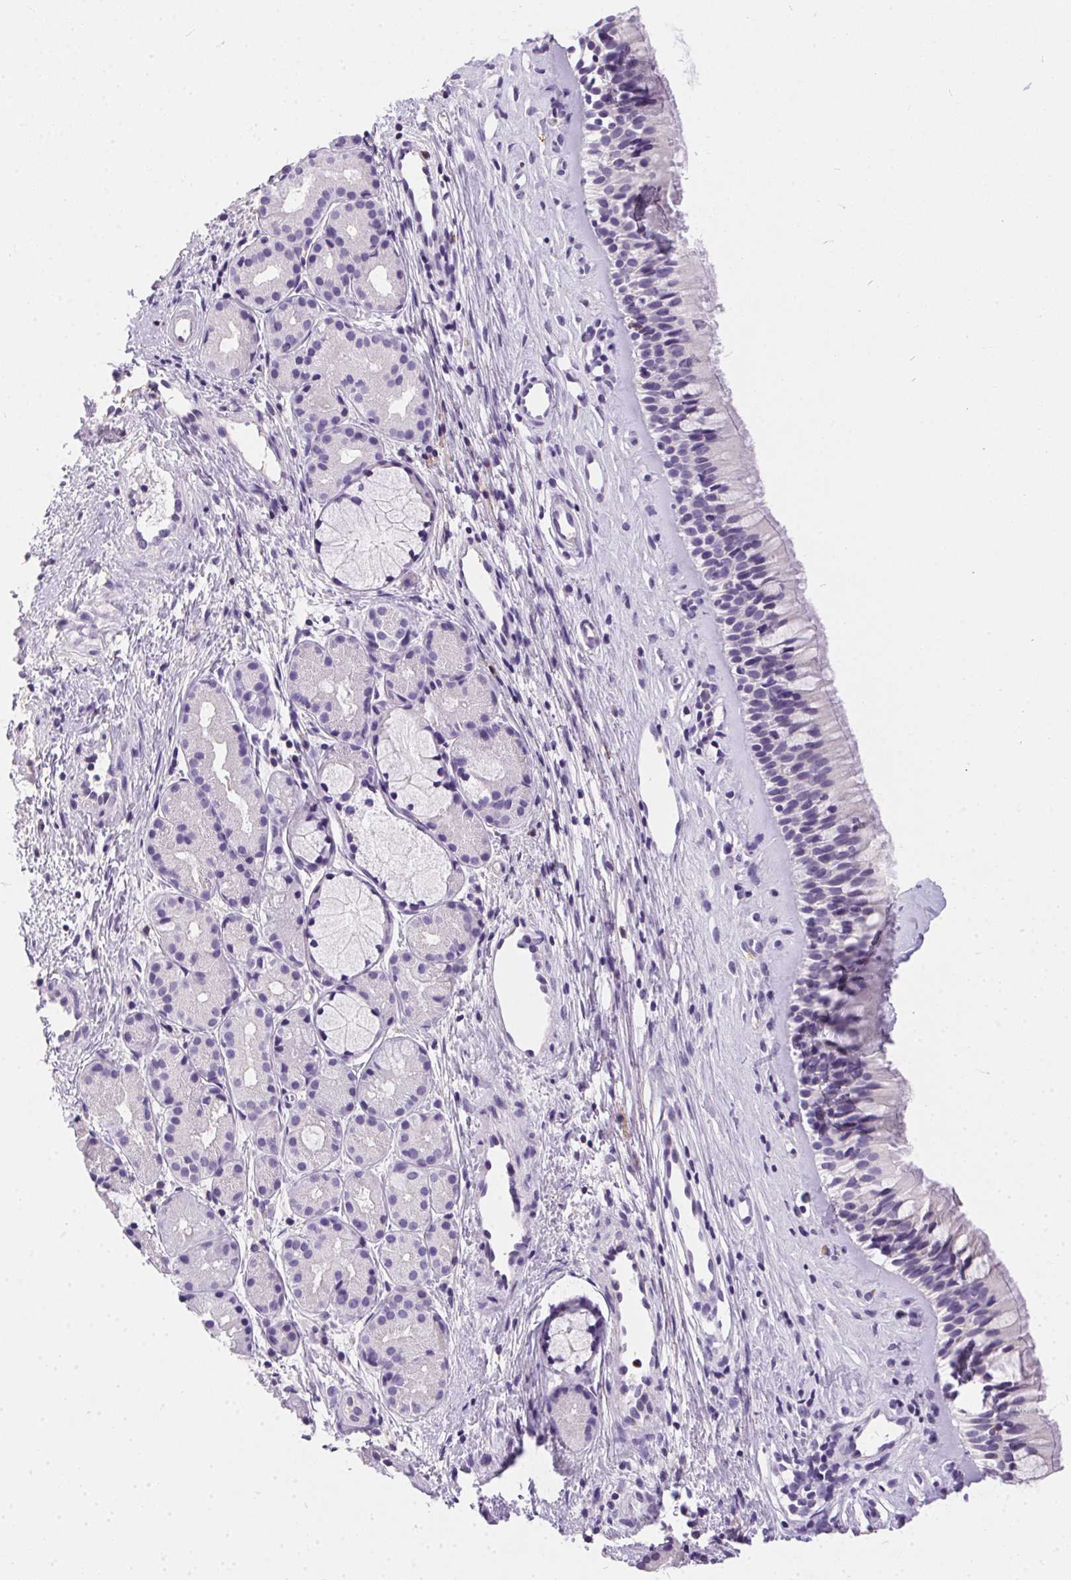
{"staining": {"intensity": "negative", "quantity": "none", "location": "none"}, "tissue": "nasopharynx", "cell_type": "Respiratory epithelial cells", "image_type": "normal", "snomed": [{"axis": "morphology", "description": "Normal tissue, NOS"}, {"axis": "topography", "description": "Nasopharynx"}], "caption": "Respiratory epithelial cells are negative for protein expression in normal human nasopharynx. (DAB immunohistochemistry, high magnification).", "gene": "SSTR4", "patient": {"sex": "female", "age": 52}}